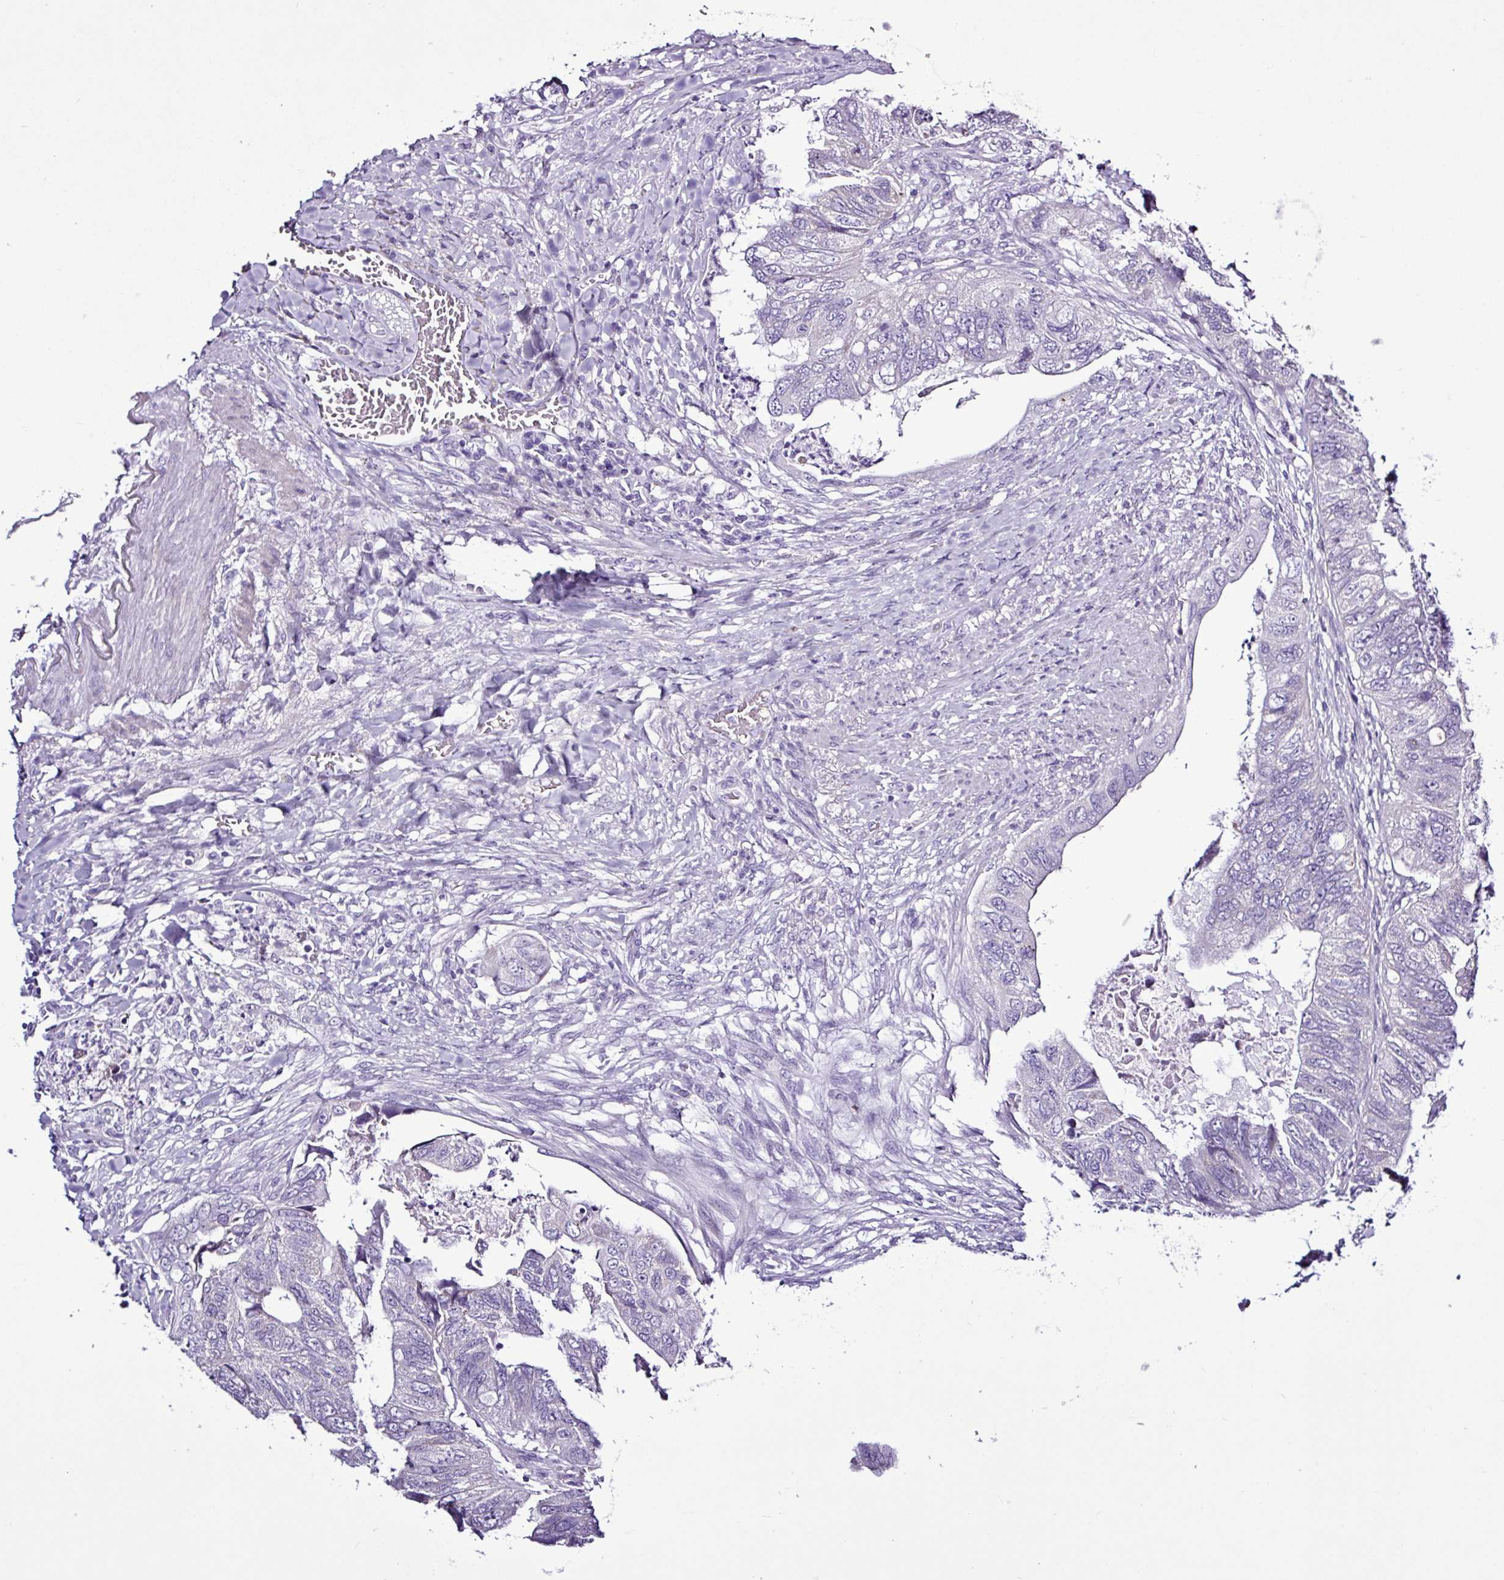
{"staining": {"intensity": "negative", "quantity": "none", "location": "none"}, "tissue": "colorectal cancer", "cell_type": "Tumor cells", "image_type": "cancer", "snomed": [{"axis": "morphology", "description": "Adenocarcinoma, NOS"}, {"axis": "topography", "description": "Rectum"}], "caption": "Tumor cells are negative for brown protein staining in adenocarcinoma (colorectal).", "gene": "ALDH3A1", "patient": {"sex": "male", "age": 63}}